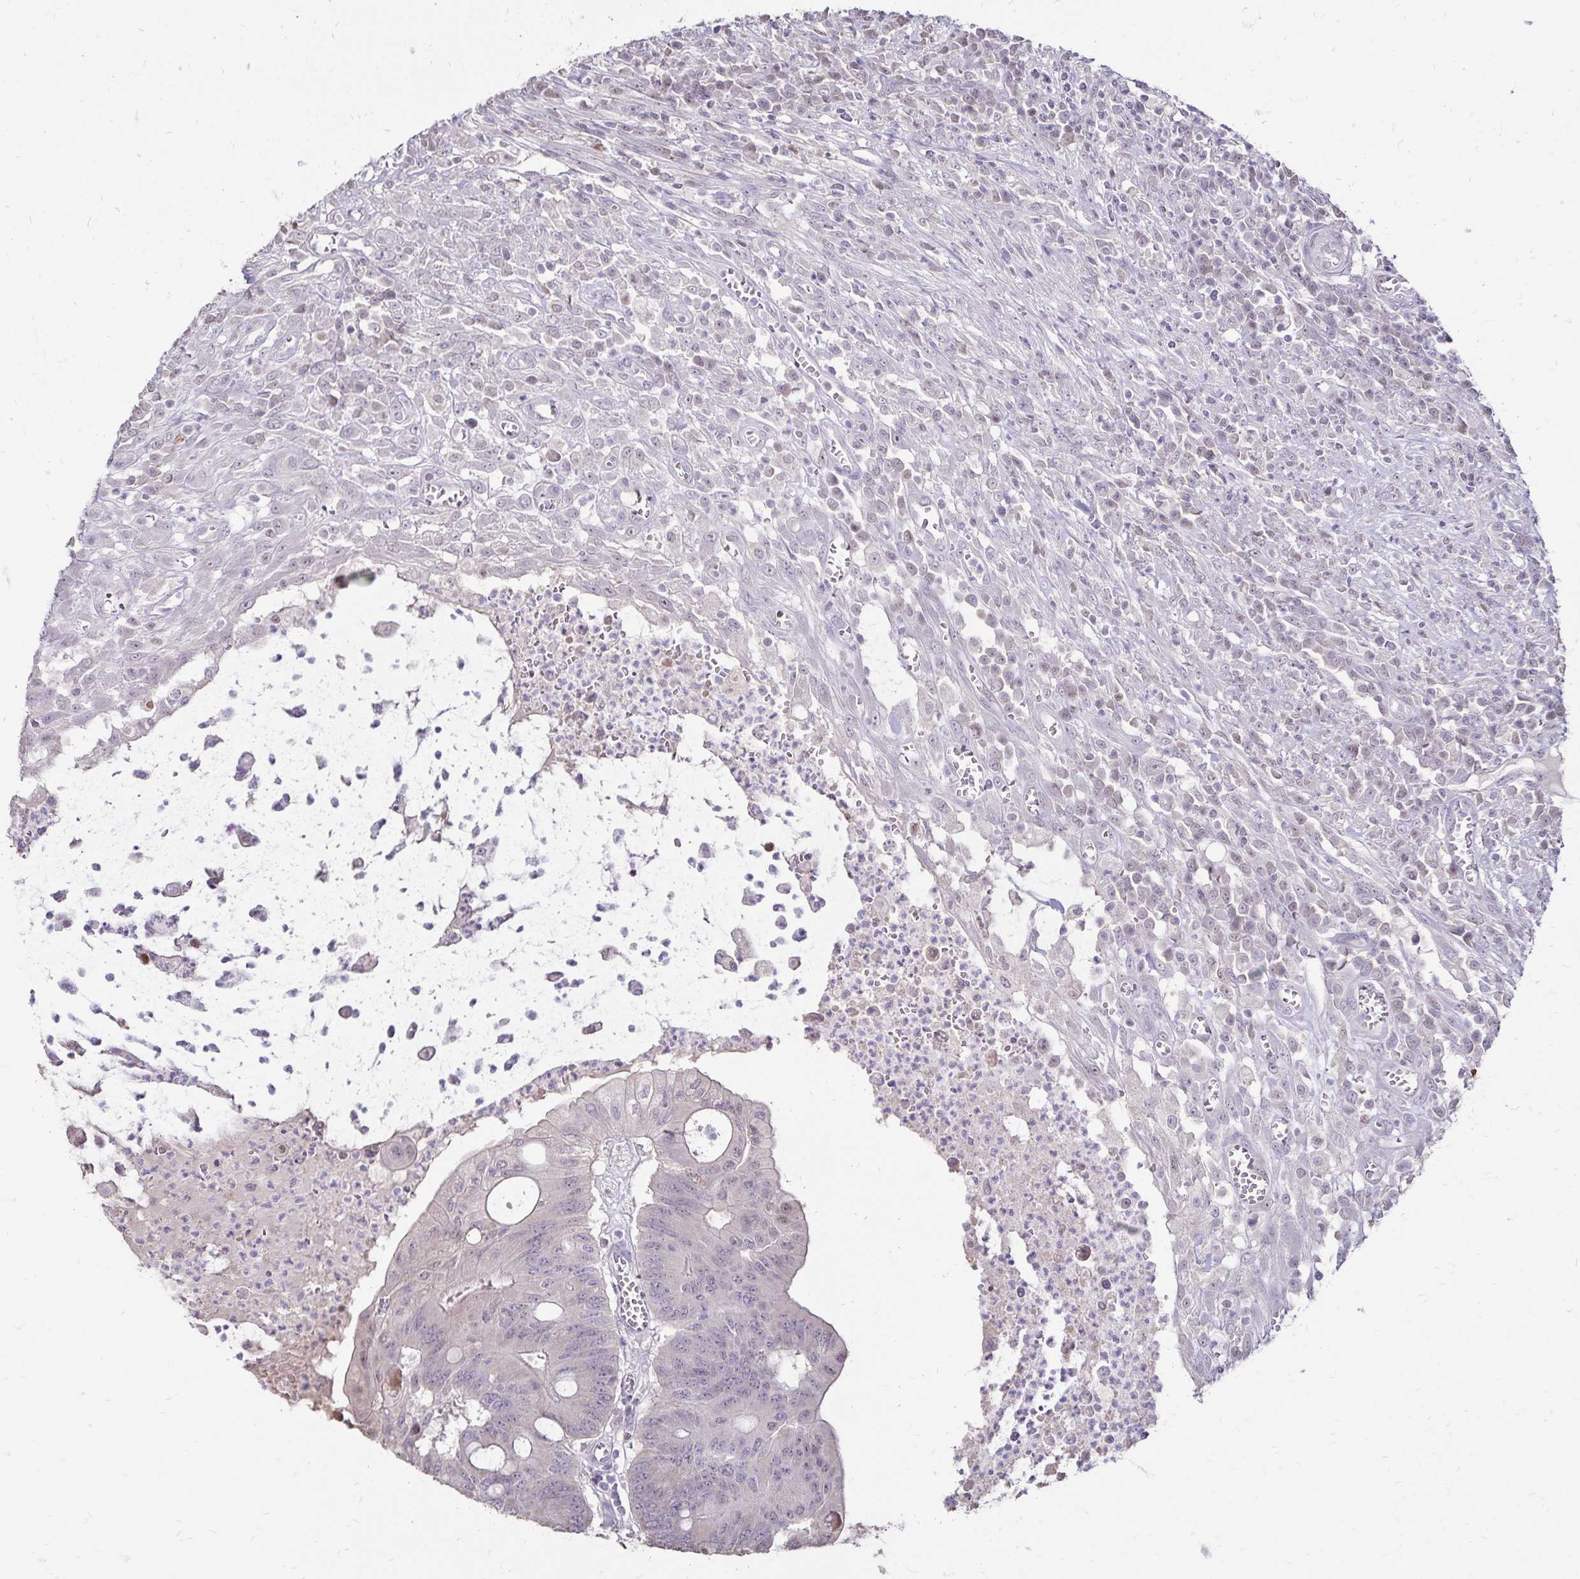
{"staining": {"intensity": "negative", "quantity": "none", "location": "none"}, "tissue": "colorectal cancer", "cell_type": "Tumor cells", "image_type": "cancer", "snomed": [{"axis": "morphology", "description": "Adenocarcinoma, NOS"}, {"axis": "topography", "description": "Colon"}], "caption": "The immunohistochemistry (IHC) histopathology image has no significant positivity in tumor cells of colorectal cancer (adenocarcinoma) tissue. (DAB IHC visualized using brightfield microscopy, high magnification).", "gene": "POLB", "patient": {"sex": "male", "age": 65}}